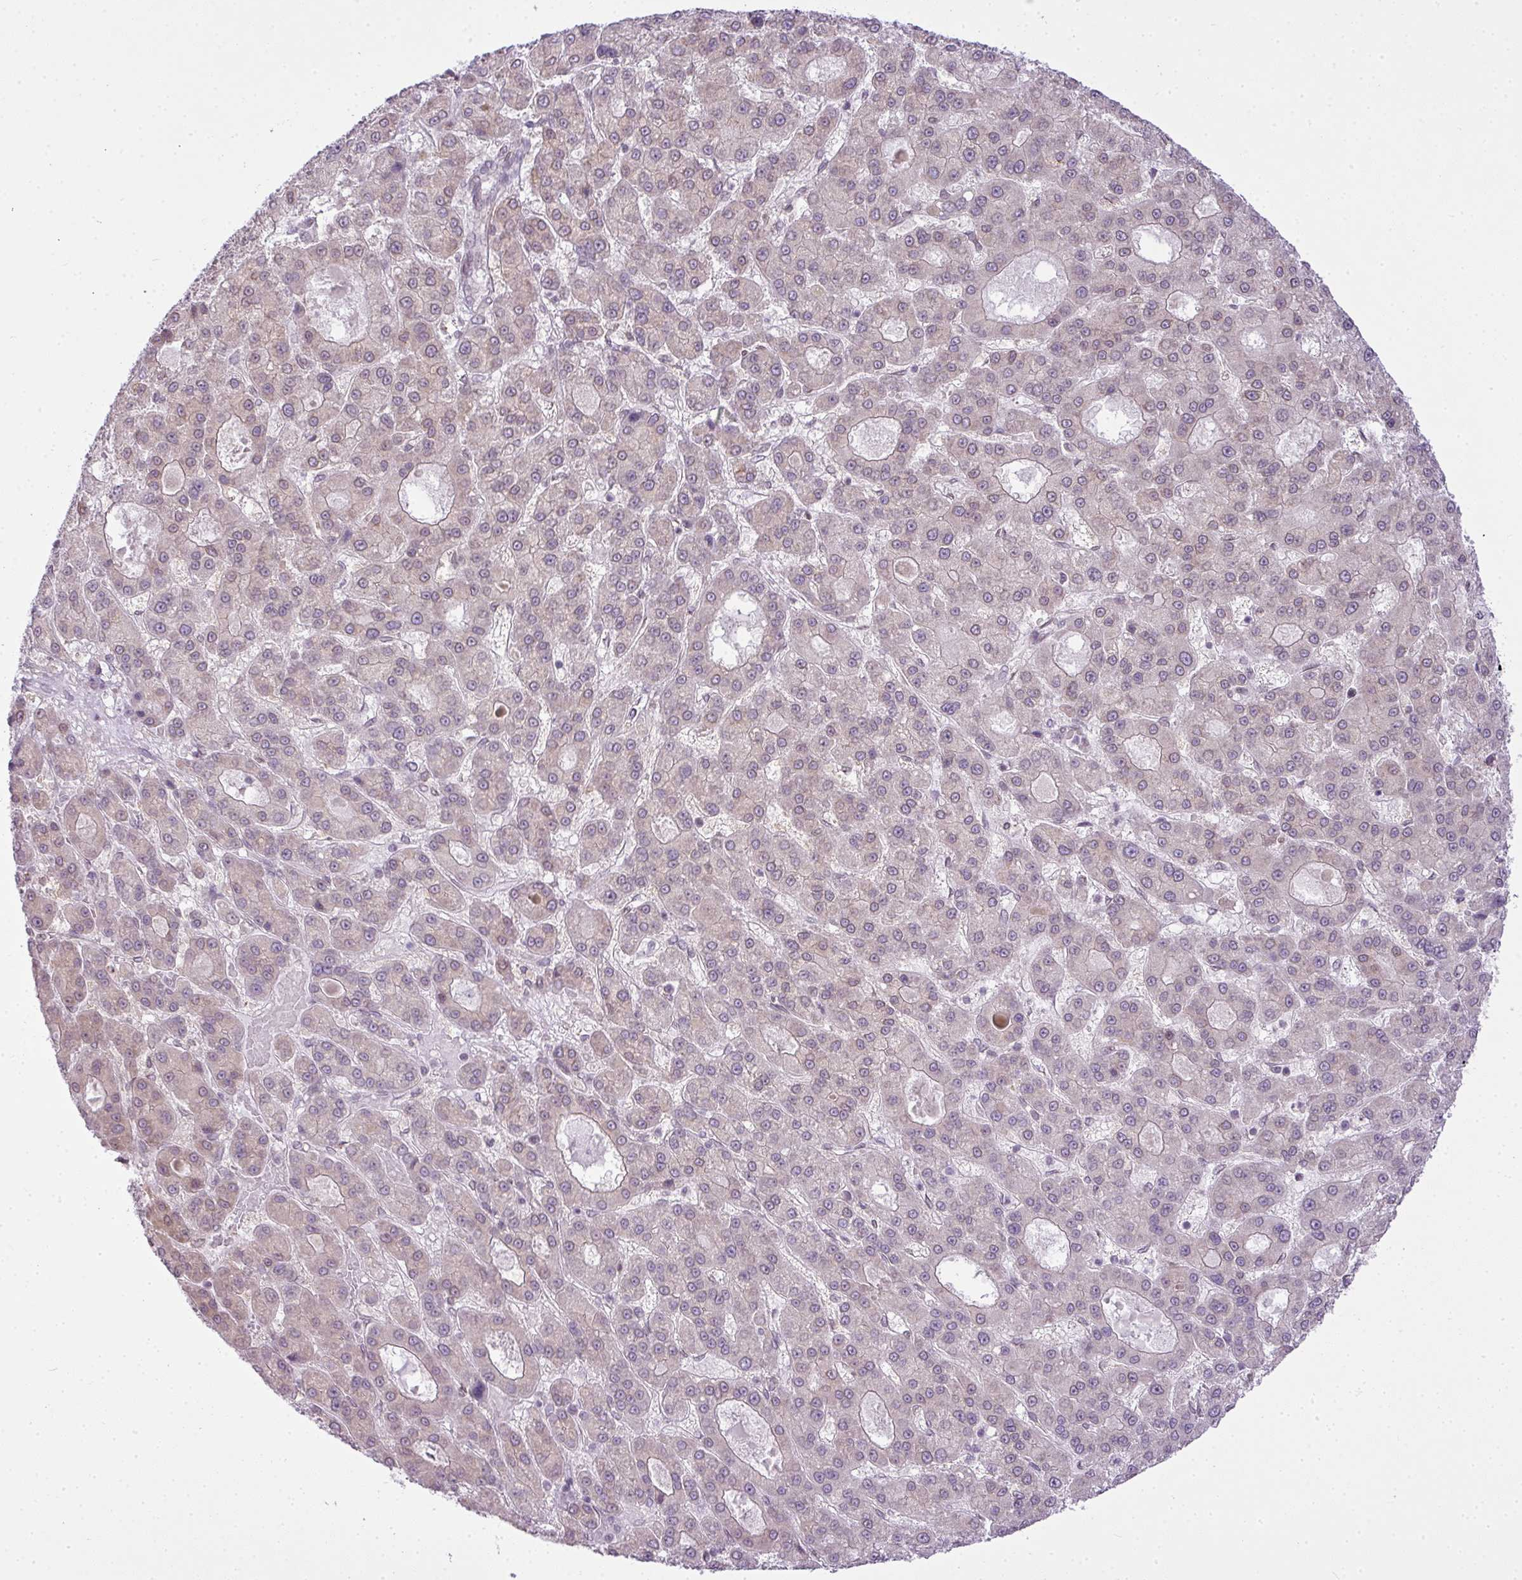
{"staining": {"intensity": "negative", "quantity": "none", "location": "none"}, "tissue": "liver cancer", "cell_type": "Tumor cells", "image_type": "cancer", "snomed": [{"axis": "morphology", "description": "Carcinoma, Hepatocellular, NOS"}, {"axis": "topography", "description": "Liver"}], "caption": "This is a histopathology image of immunohistochemistry (IHC) staining of liver cancer, which shows no expression in tumor cells. Nuclei are stained in blue.", "gene": "COX18", "patient": {"sex": "male", "age": 70}}